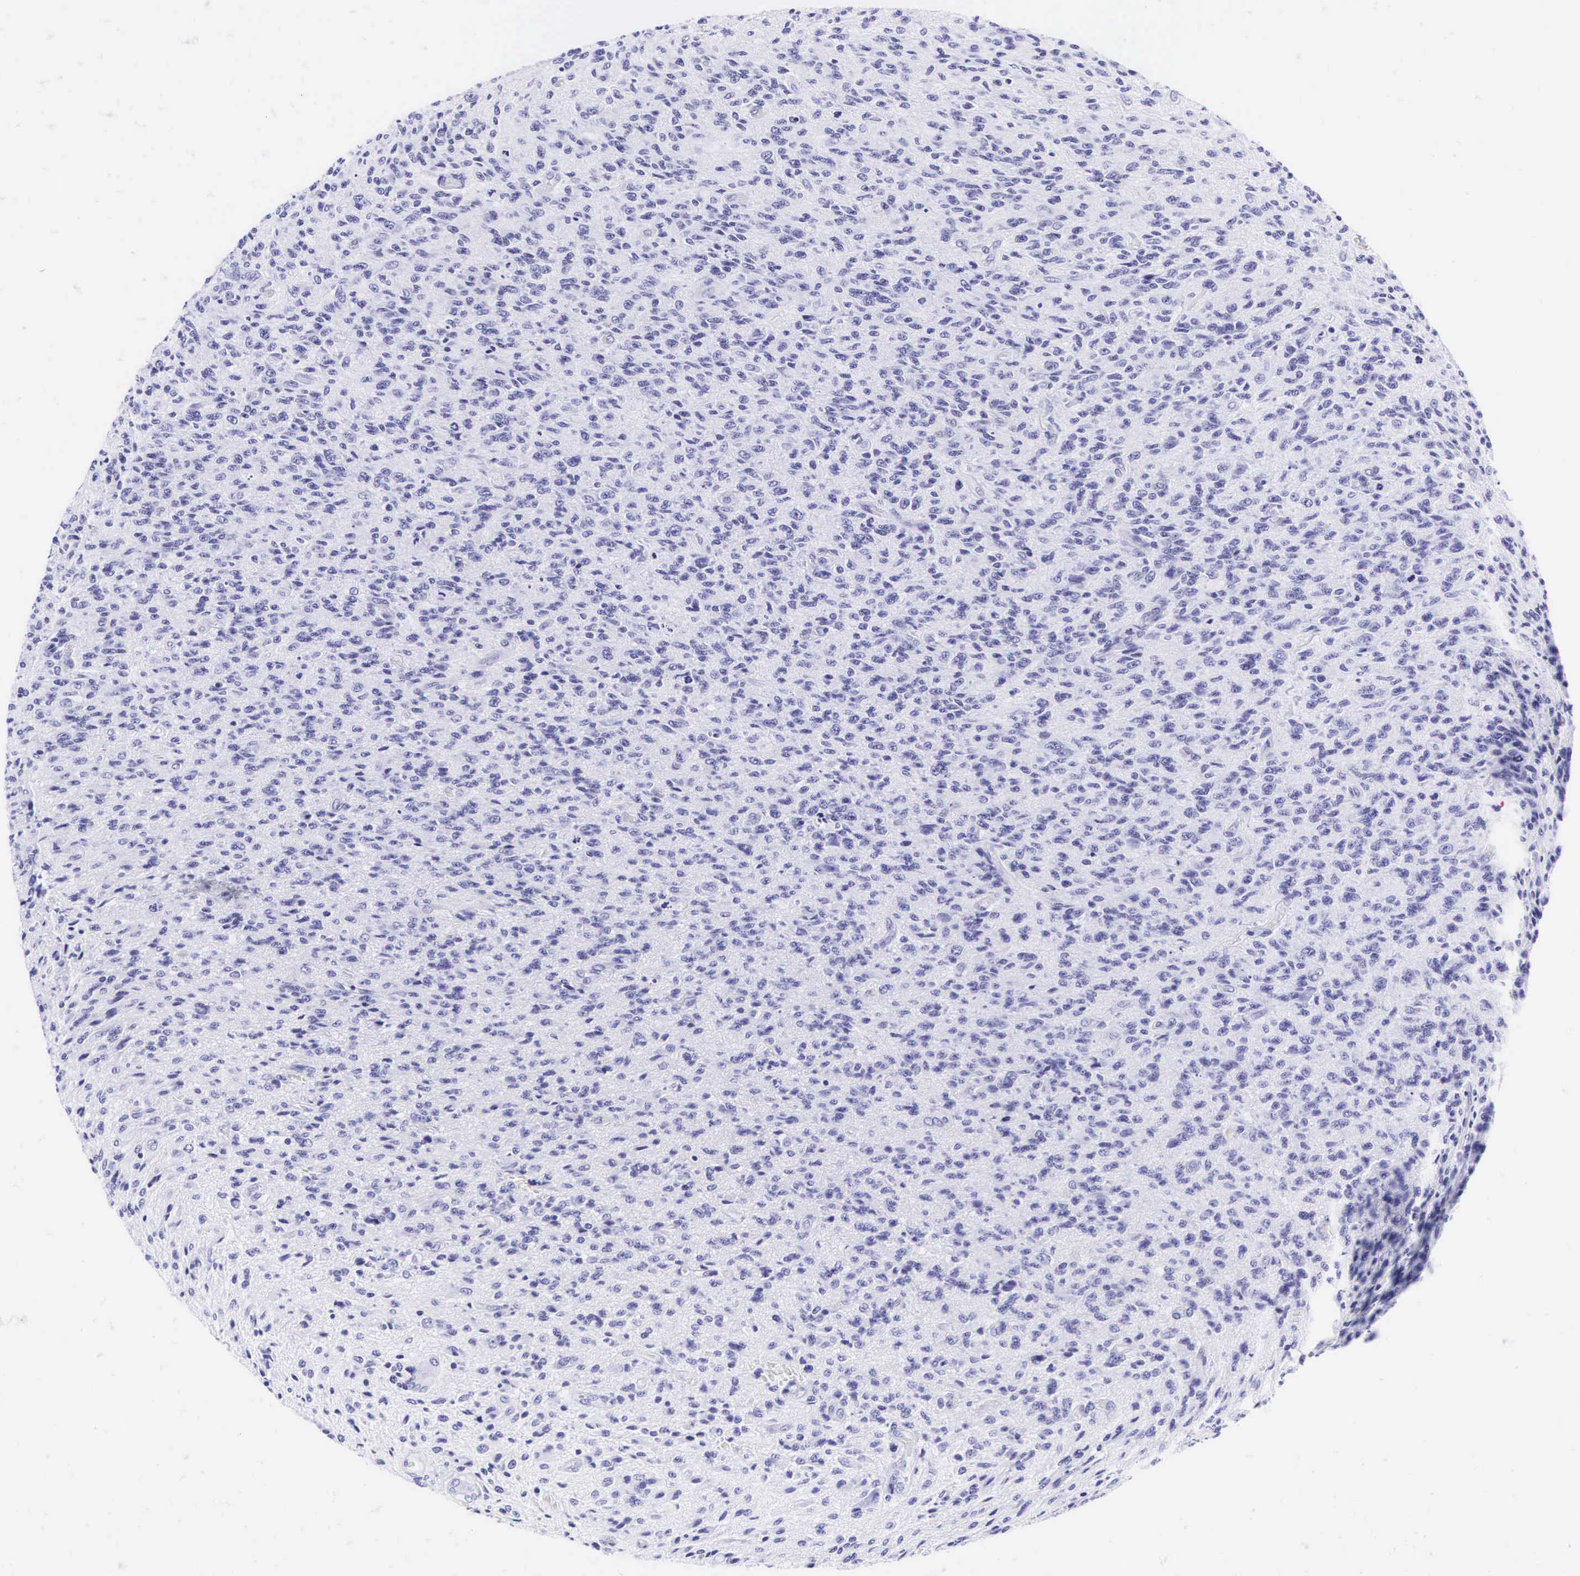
{"staining": {"intensity": "negative", "quantity": "none", "location": "none"}, "tissue": "glioma", "cell_type": "Tumor cells", "image_type": "cancer", "snomed": [{"axis": "morphology", "description": "Glioma, malignant, High grade"}, {"axis": "topography", "description": "Brain"}], "caption": "There is no significant expression in tumor cells of glioma.", "gene": "KRT18", "patient": {"sex": "male", "age": 36}}